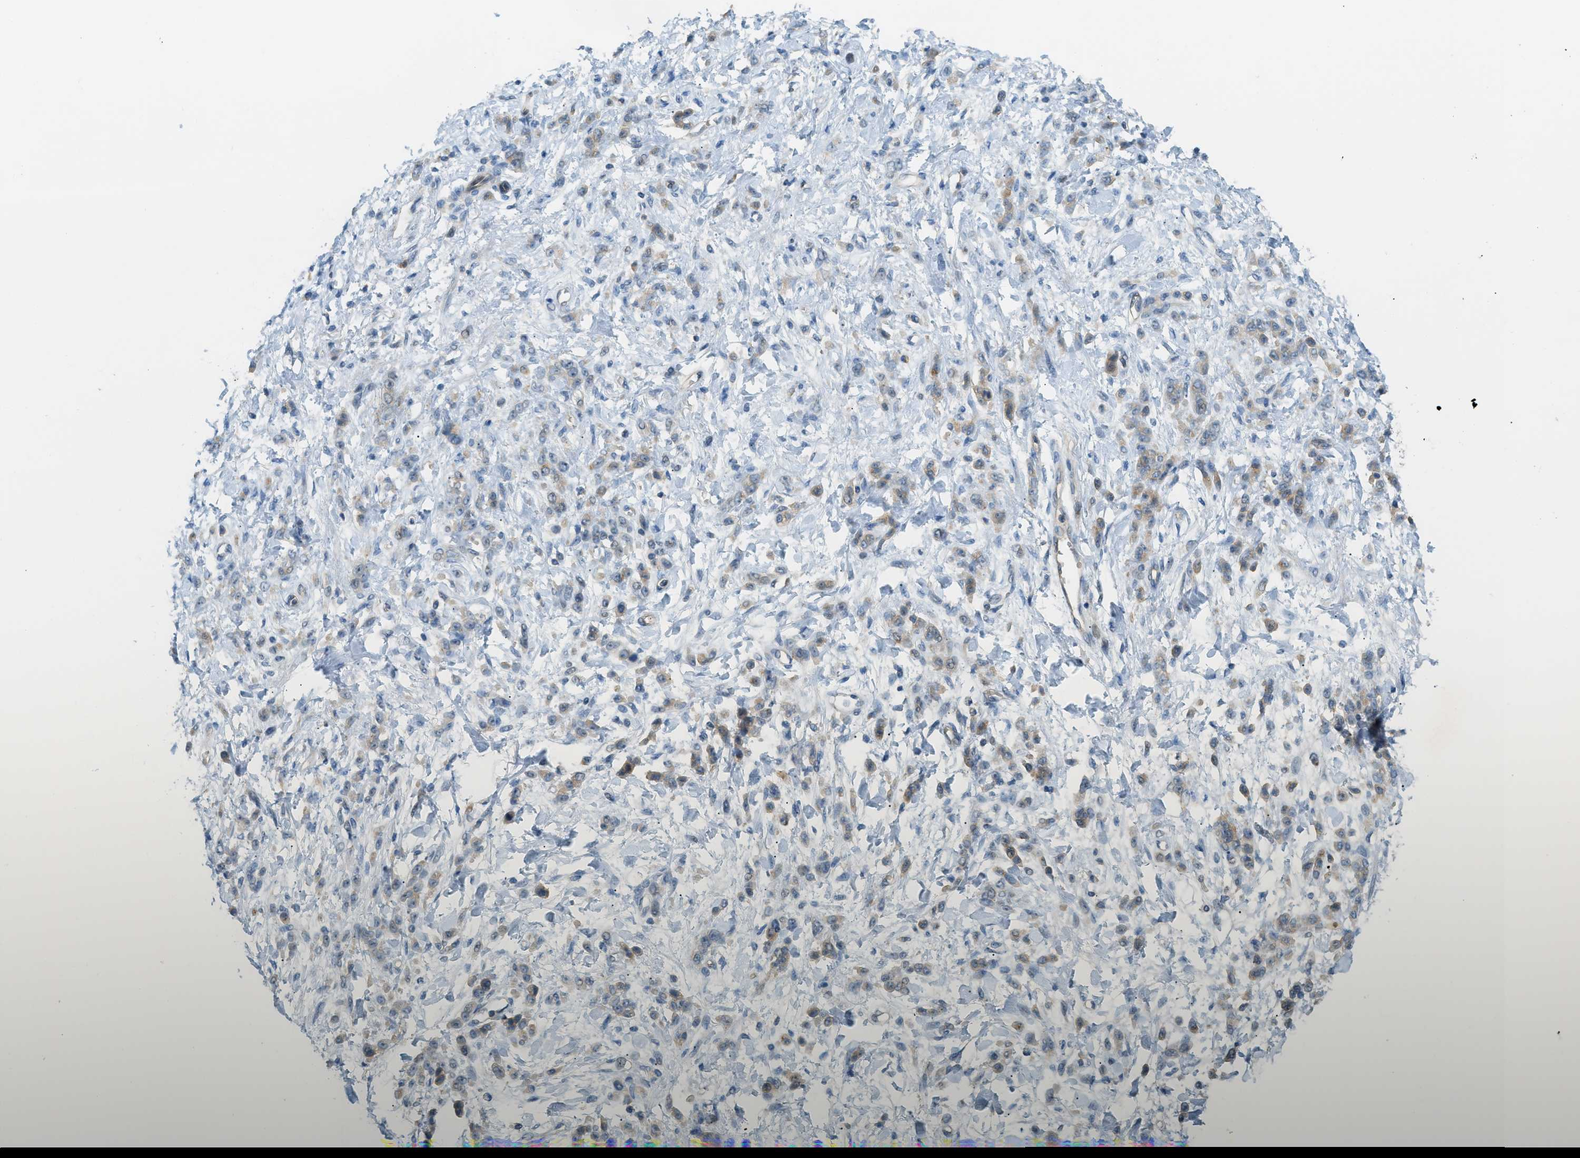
{"staining": {"intensity": "weak", "quantity": "25%-75%", "location": "cytoplasmic/membranous"}, "tissue": "stomach cancer", "cell_type": "Tumor cells", "image_type": "cancer", "snomed": [{"axis": "morphology", "description": "Normal tissue, NOS"}, {"axis": "morphology", "description": "Adenocarcinoma, NOS"}, {"axis": "topography", "description": "Stomach"}], "caption": "DAB (3,3'-diaminobenzidine) immunohistochemical staining of stomach cancer displays weak cytoplasmic/membranous protein staining in about 25%-75% of tumor cells.", "gene": "GRK6", "patient": {"sex": "male", "age": 82}}